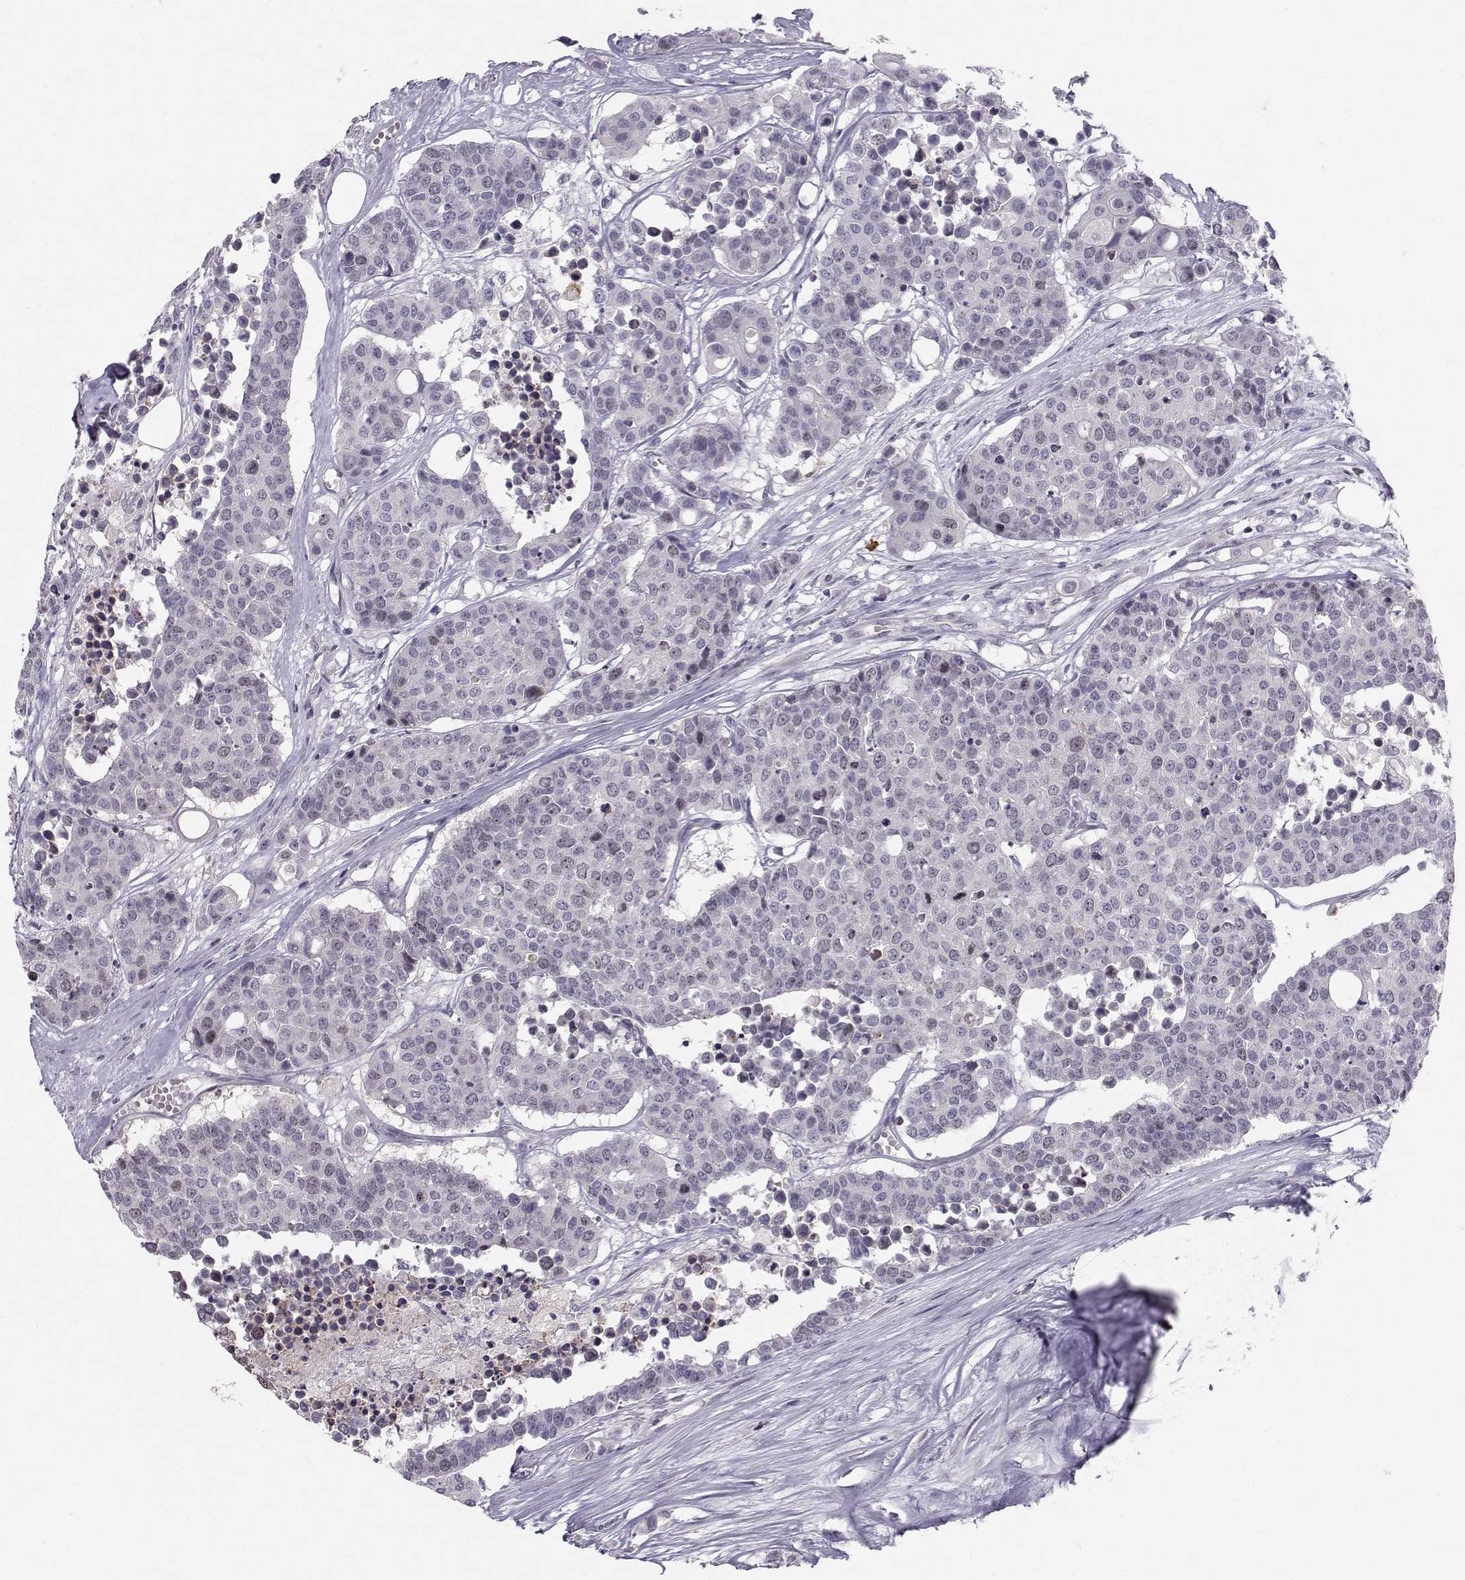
{"staining": {"intensity": "negative", "quantity": "none", "location": "none"}, "tissue": "carcinoid", "cell_type": "Tumor cells", "image_type": "cancer", "snomed": [{"axis": "morphology", "description": "Carcinoid, malignant, NOS"}, {"axis": "topography", "description": "Colon"}], "caption": "An immunohistochemistry micrograph of carcinoid is shown. There is no staining in tumor cells of carcinoid.", "gene": "LRP8", "patient": {"sex": "male", "age": 81}}